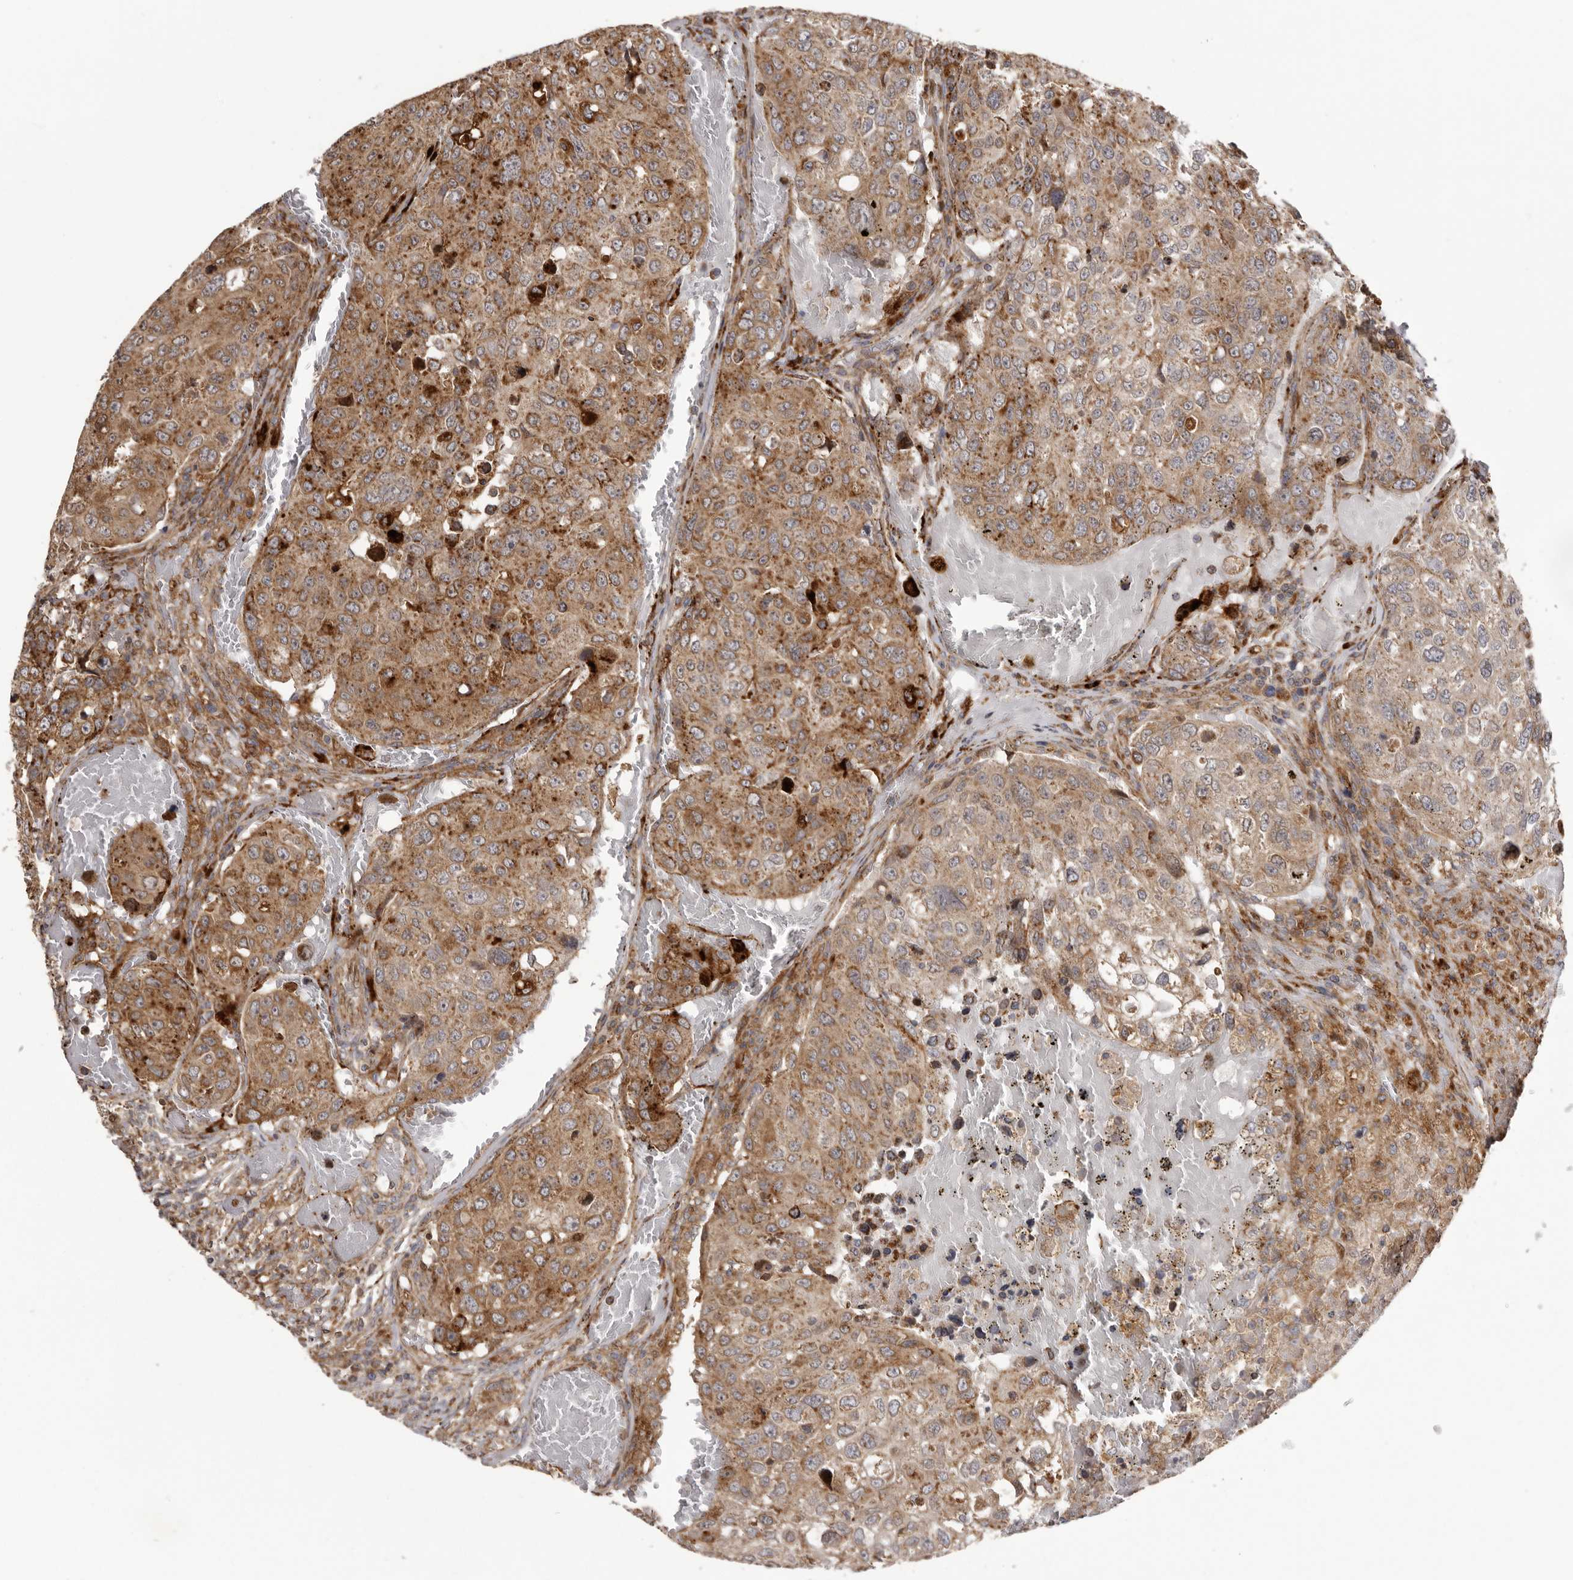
{"staining": {"intensity": "moderate", "quantity": ">75%", "location": "cytoplasmic/membranous"}, "tissue": "urothelial cancer", "cell_type": "Tumor cells", "image_type": "cancer", "snomed": [{"axis": "morphology", "description": "Urothelial carcinoma, High grade"}, {"axis": "topography", "description": "Lymph node"}, {"axis": "topography", "description": "Urinary bladder"}], "caption": "High-power microscopy captured an IHC image of urothelial cancer, revealing moderate cytoplasmic/membranous positivity in approximately >75% of tumor cells.", "gene": "NUP43", "patient": {"sex": "male", "age": 51}}